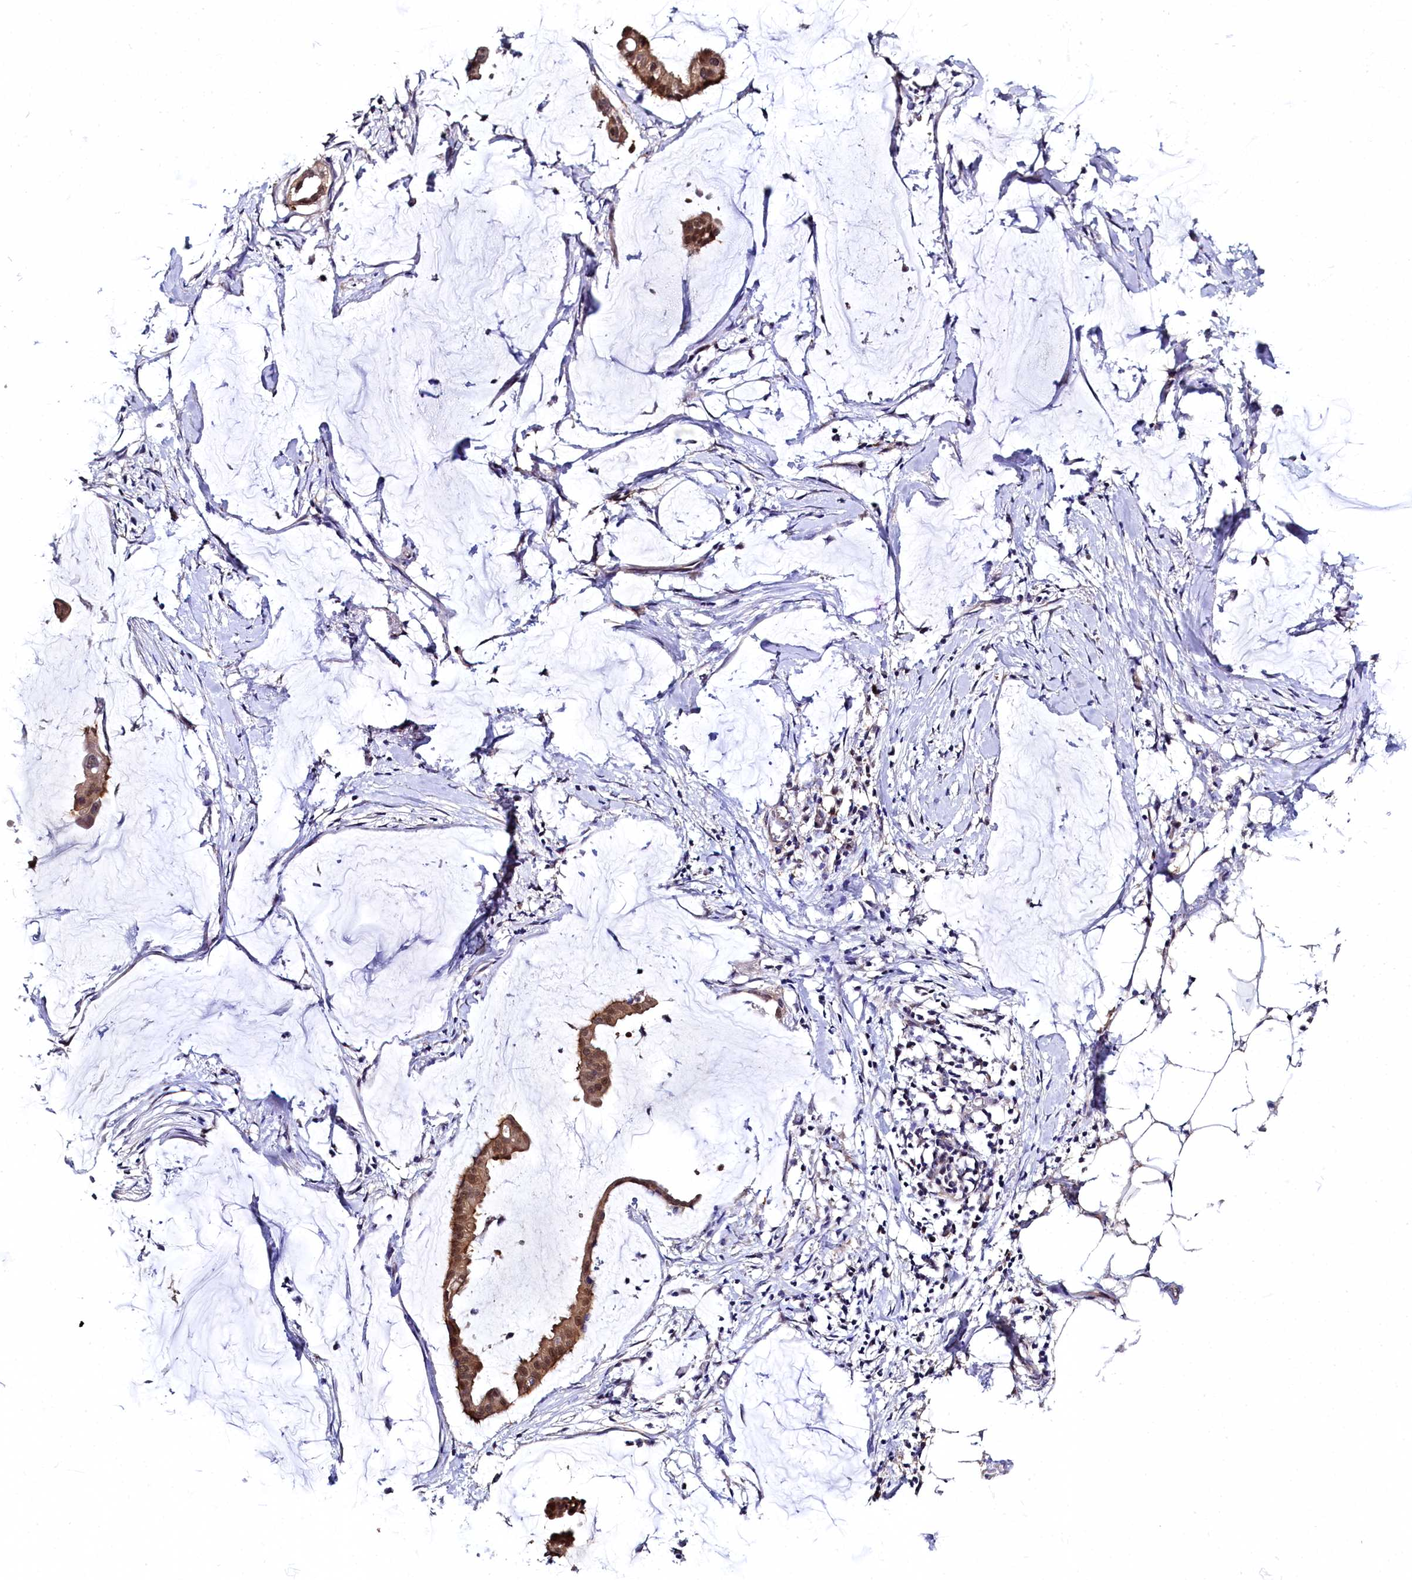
{"staining": {"intensity": "moderate", "quantity": ">75%", "location": "cytoplasmic/membranous,nuclear"}, "tissue": "ovarian cancer", "cell_type": "Tumor cells", "image_type": "cancer", "snomed": [{"axis": "morphology", "description": "Cystadenocarcinoma, mucinous, NOS"}, {"axis": "topography", "description": "Ovary"}], "caption": "Tumor cells show moderate cytoplasmic/membranous and nuclear expression in approximately >75% of cells in ovarian cancer.", "gene": "C11orf54", "patient": {"sex": "female", "age": 73}}